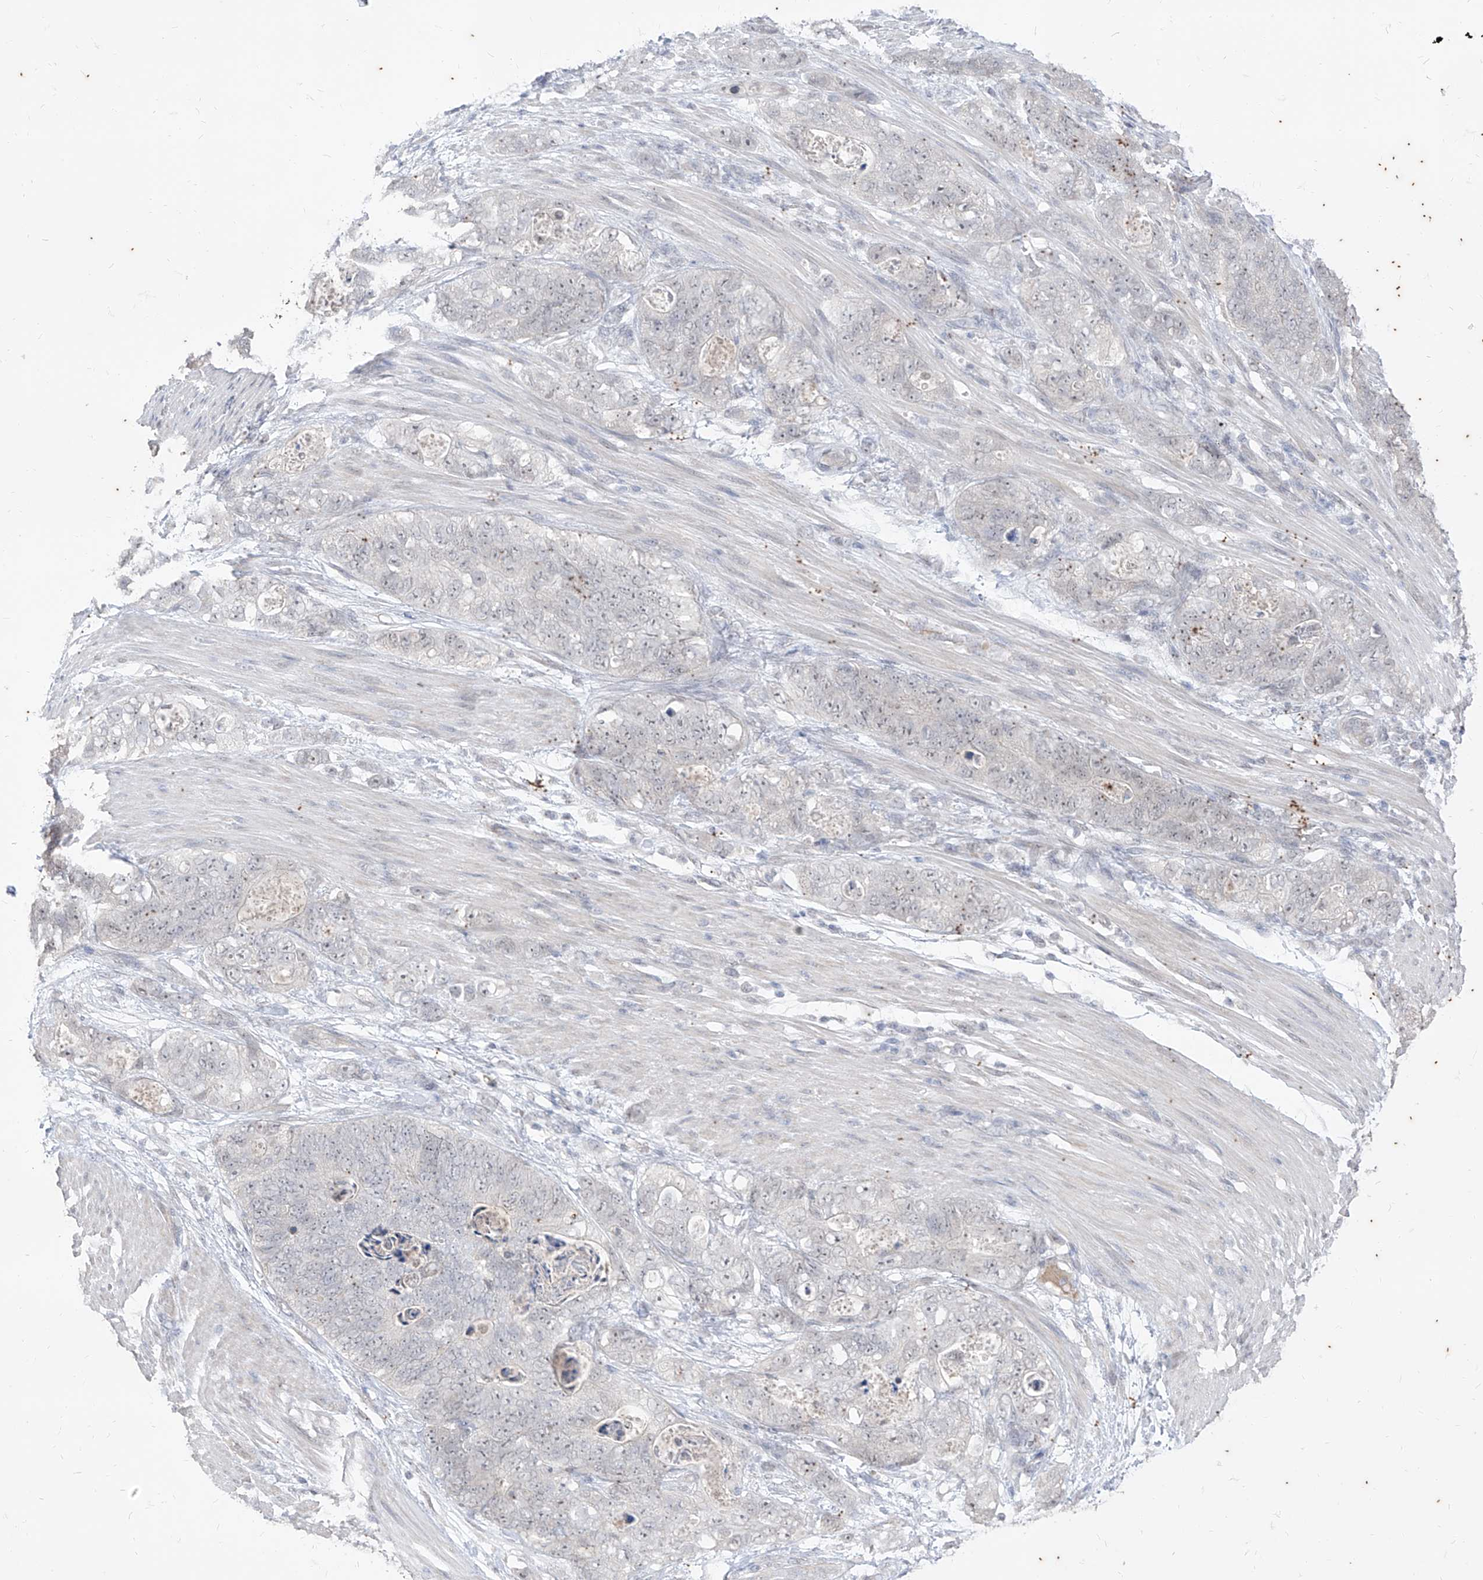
{"staining": {"intensity": "negative", "quantity": "none", "location": "none"}, "tissue": "stomach cancer", "cell_type": "Tumor cells", "image_type": "cancer", "snomed": [{"axis": "morphology", "description": "Normal tissue, NOS"}, {"axis": "morphology", "description": "Adenocarcinoma, NOS"}, {"axis": "topography", "description": "Stomach"}], "caption": "The photomicrograph demonstrates no staining of tumor cells in stomach adenocarcinoma.", "gene": "PHF20L1", "patient": {"sex": "female", "age": 89}}